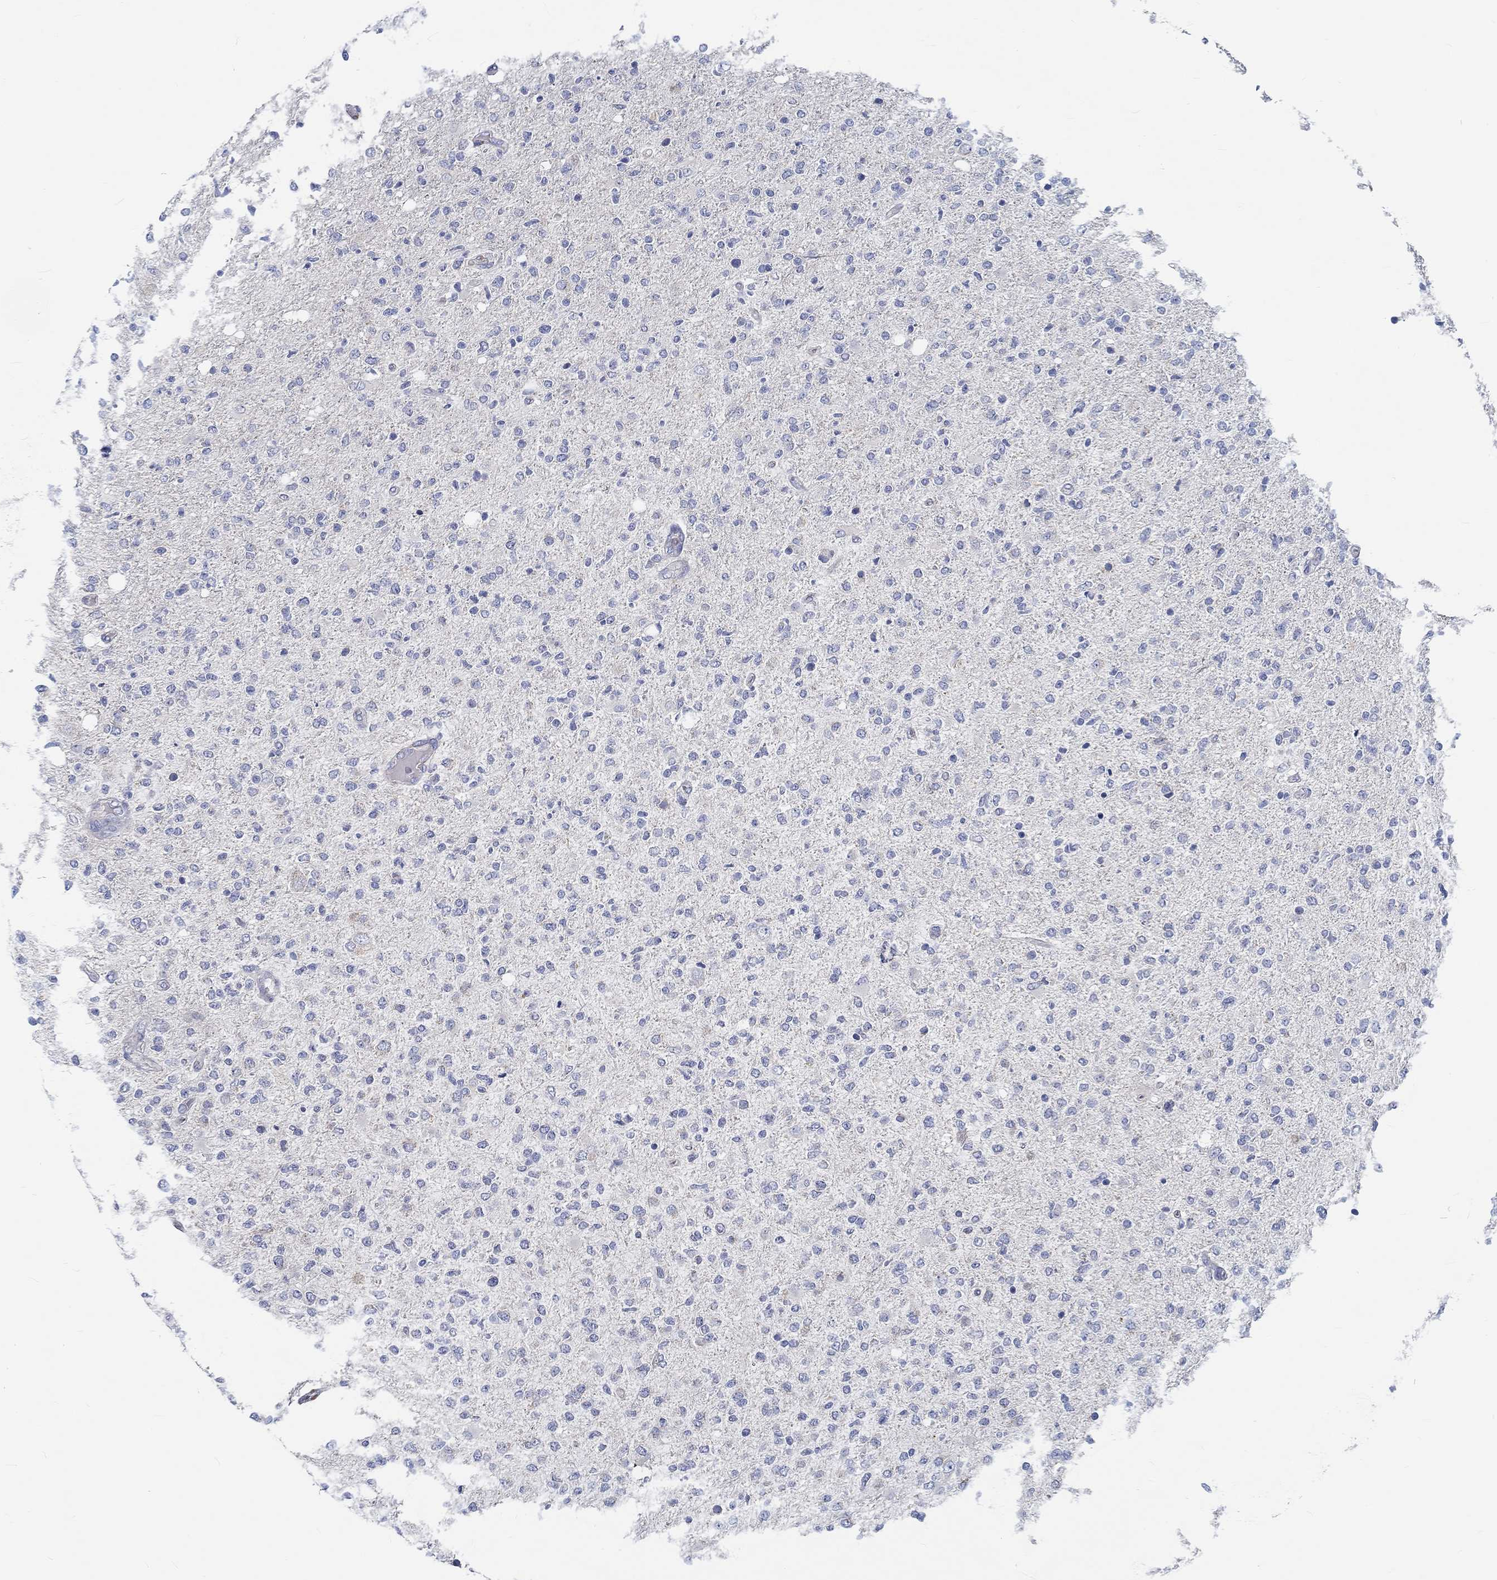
{"staining": {"intensity": "negative", "quantity": "none", "location": "none"}, "tissue": "glioma", "cell_type": "Tumor cells", "image_type": "cancer", "snomed": [{"axis": "morphology", "description": "Glioma, malignant, High grade"}, {"axis": "topography", "description": "Cerebral cortex"}], "caption": "Immunohistochemistry of human glioma shows no positivity in tumor cells.", "gene": "MYBPC1", "patient": {"sex": "male", "age": 70}}